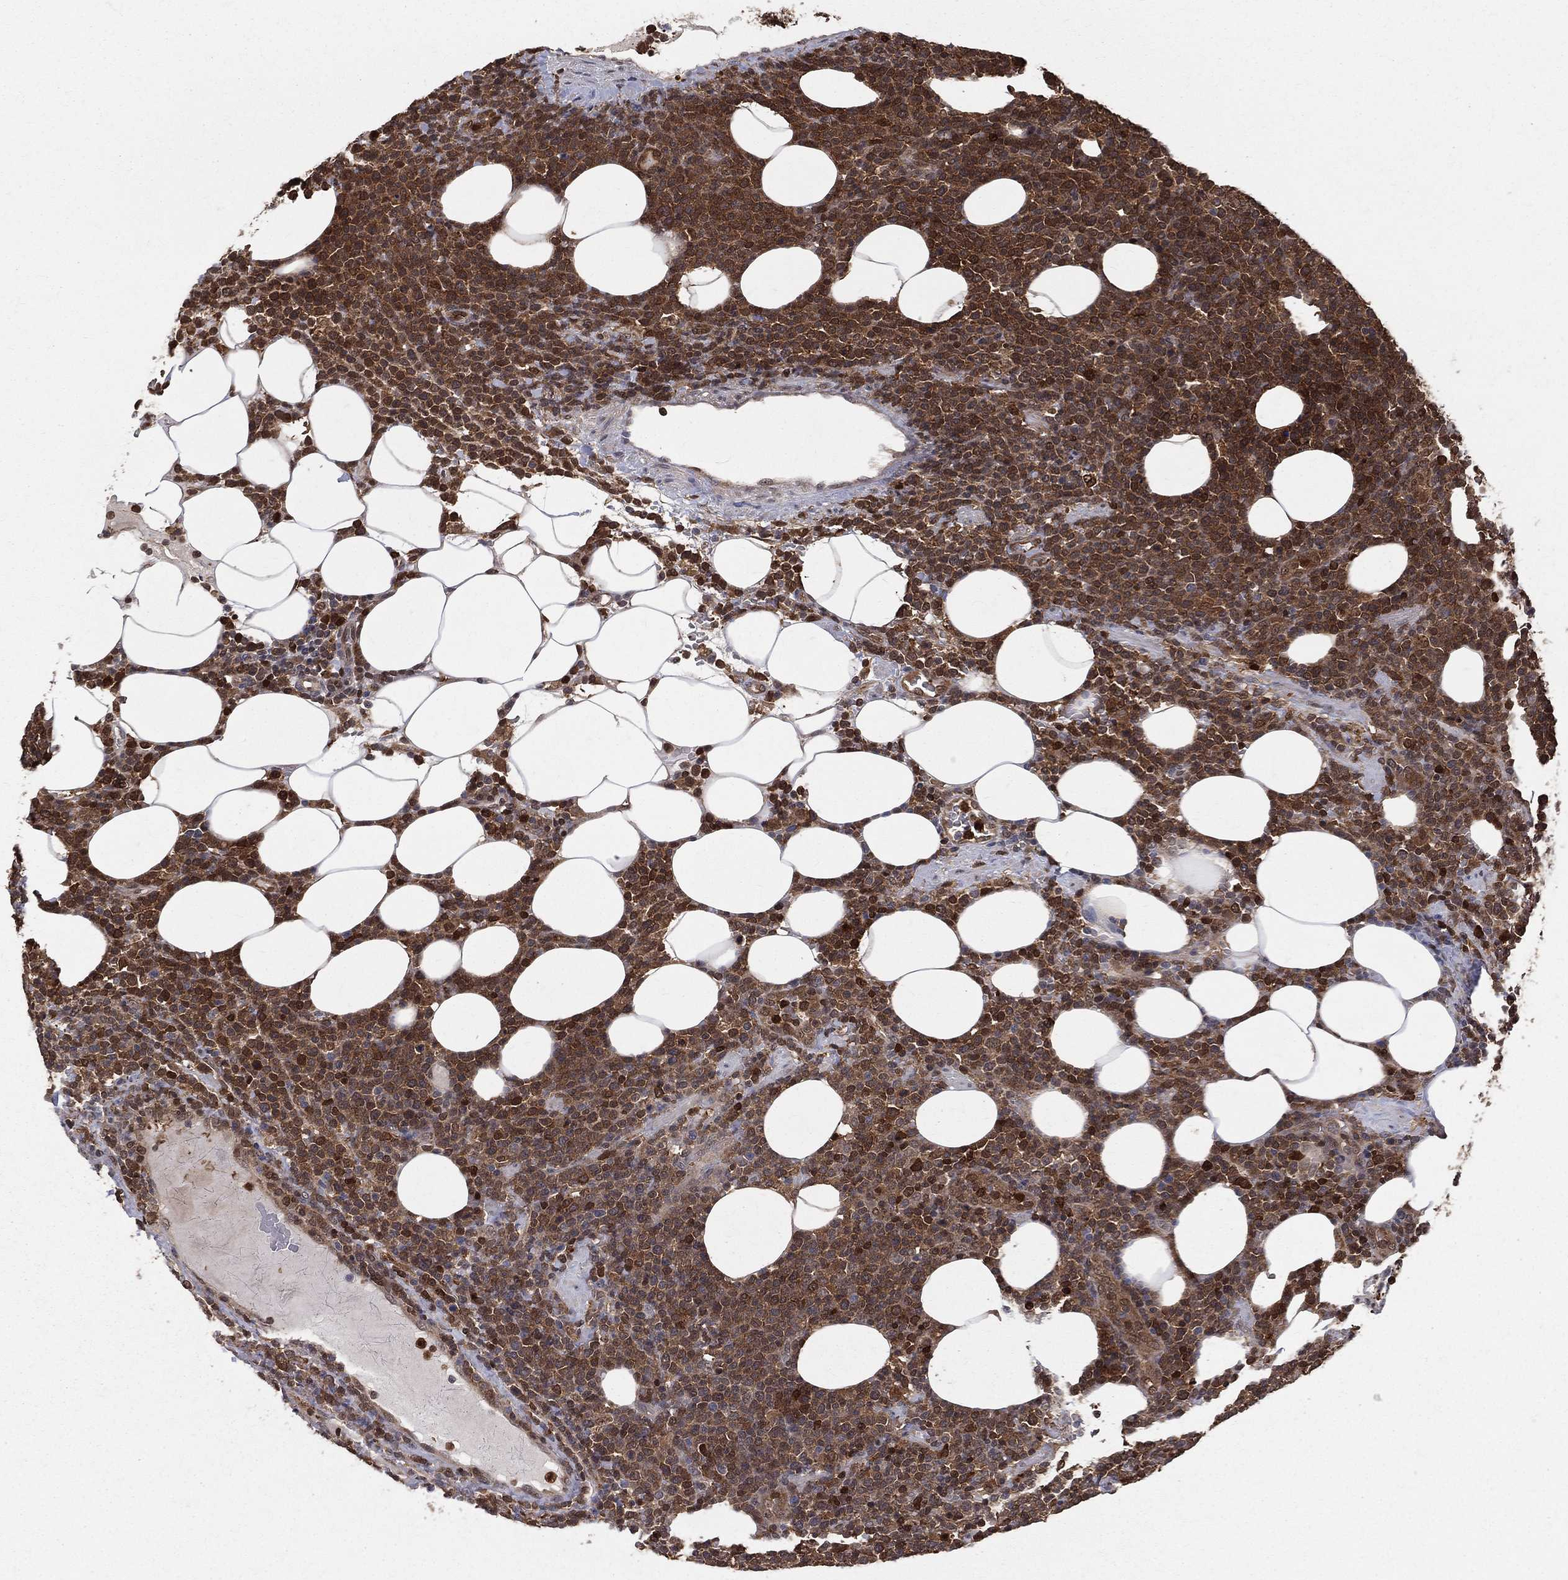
{"staining": {"intensity": "moderate", "quantity": ">75%", "location": "cytoplasmic/membranous,nuclear"}, "tissue": "lymphoma", "cell_type": "Tumor cells", "image_type": "cancer", "snomed": [{"axis": "morphology", "description": "Malignant lymphoma, non-Hodgkin's type, High grade"}, {"axis": "topography", "description": "Lymph node"}], "caption": "A brown stain highlights moderate cytoplasmic/membranous and nuclear positivity of a protein in human lymphoma tumor cells.", "gene": "ENO1", "patient": {"sex": "male", "age": 61}}